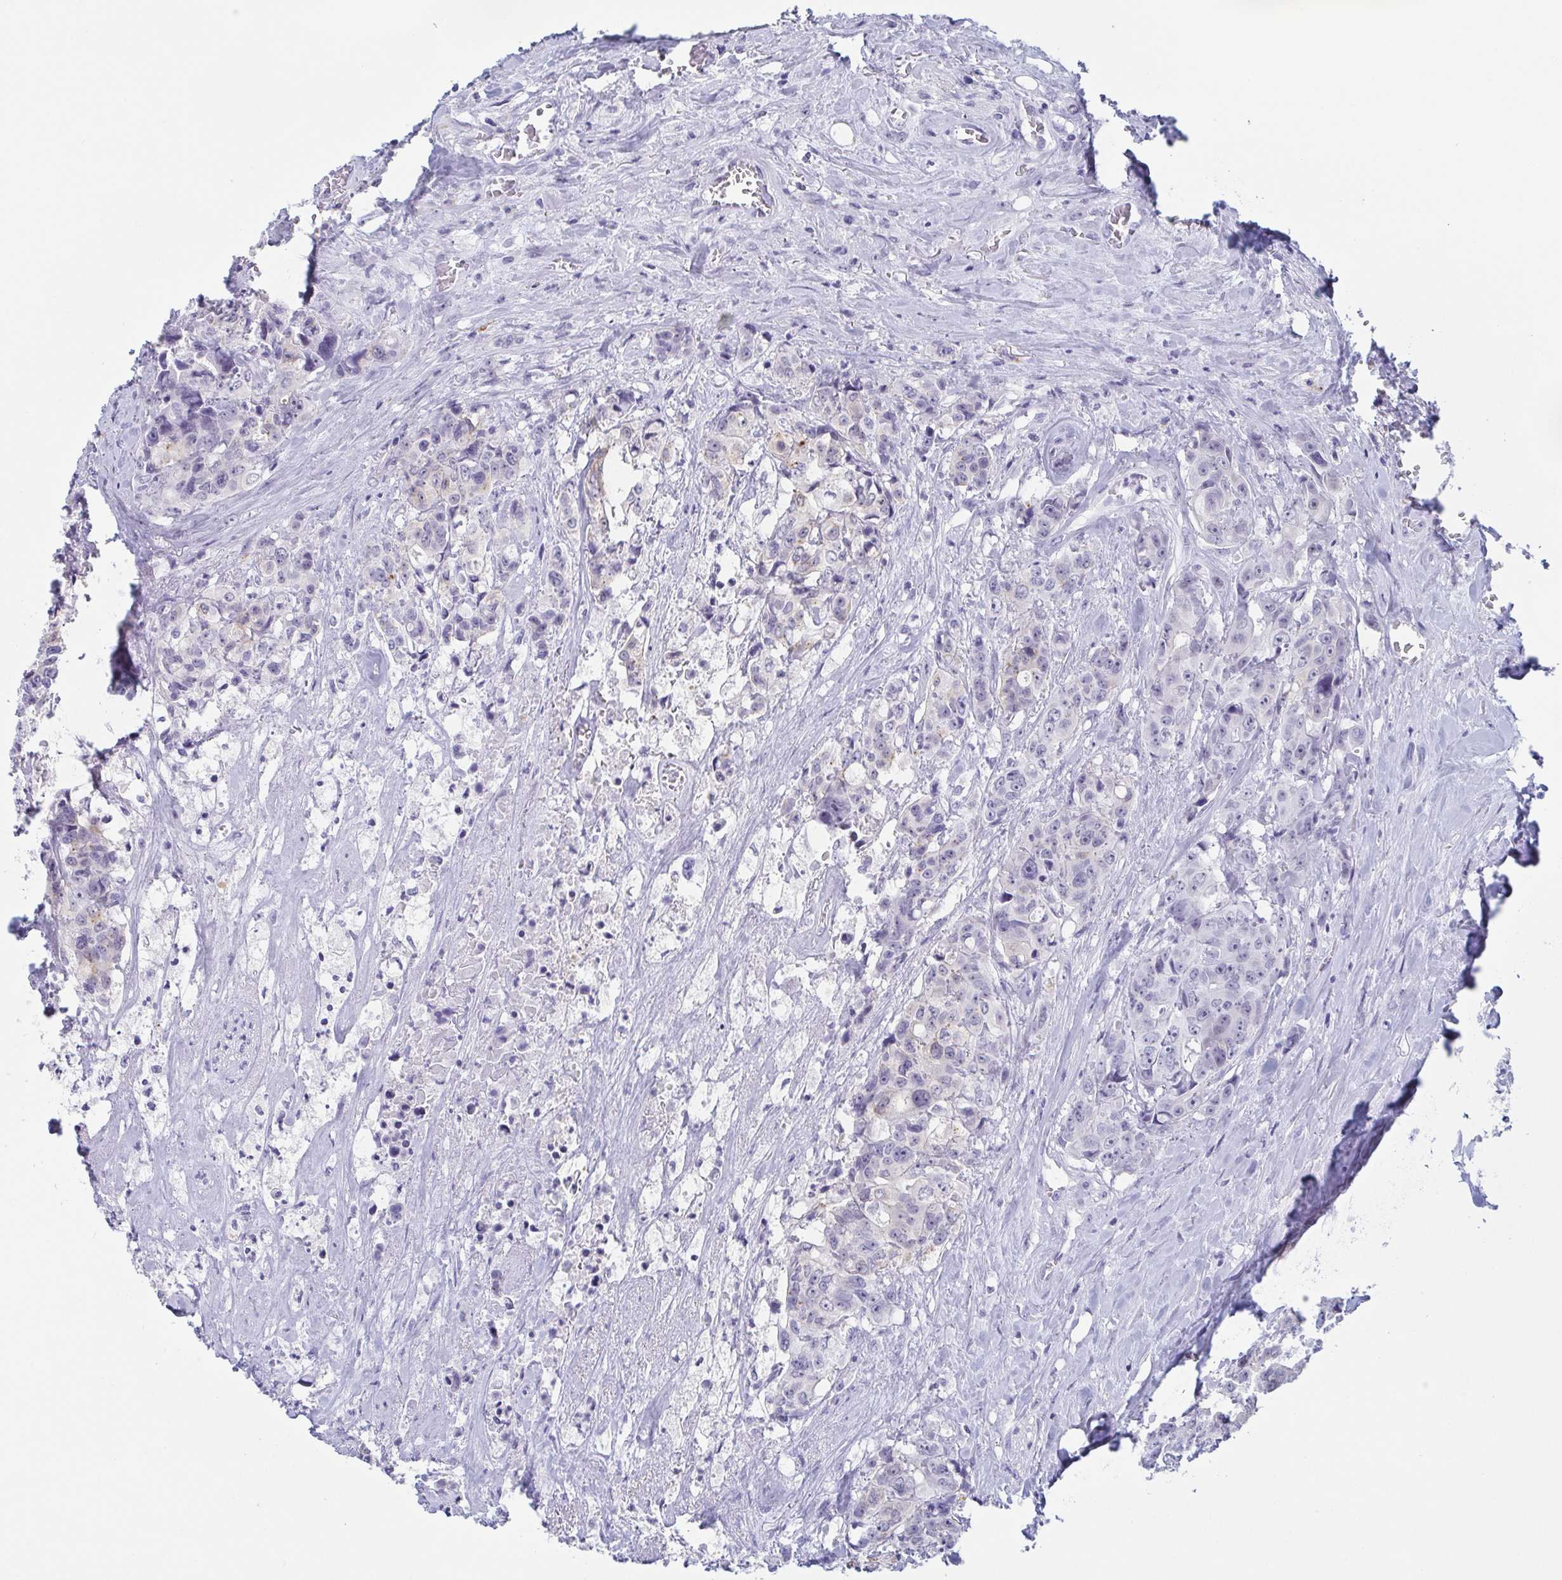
{"staining": {"intensity": "negative", "quantity": "none", "location": "none"}, "tissue": "colorectal cancer", "cell_type": "Tumor cells", "image_type": "cancer", "snomed": [{"axis": "morphology", "description": "Adenocarcinoma, NOS"}, {"axis": "topography", "description": "Rectum"}], "caption": "This micrograph is of colorectal adenocarcinoma stained with IHC to label a protein in brown with the nuclei are counter-stained blue. There is no positivity in tumor cells. Brightfield microscopy of immunohistochemistry (IHC) stained with DAB (brown) and hematoxylin (blue), captured at high magnification.", "gene": "REG4", "patient": {"sex": "female", "age": 62}}